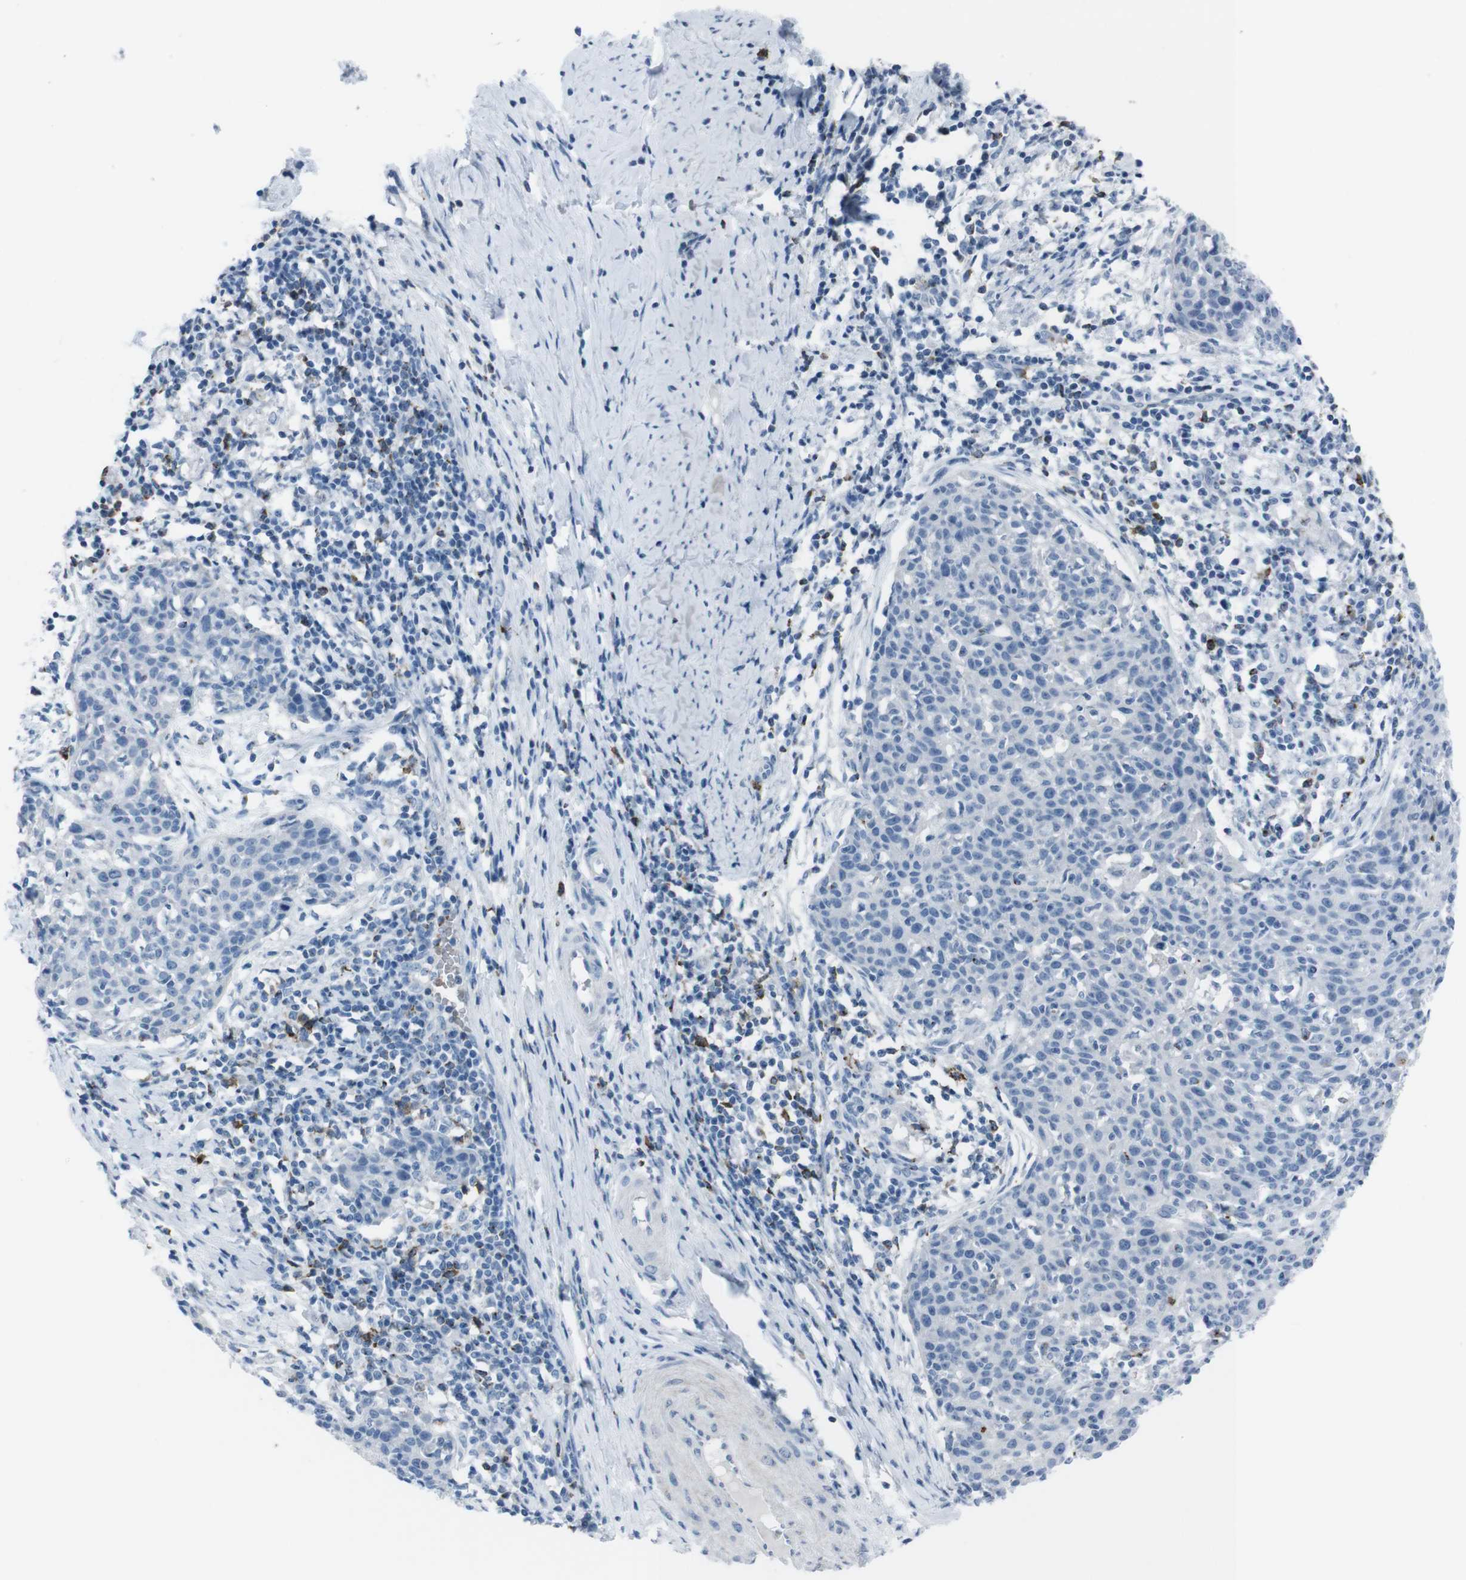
{"staining": {"intensity": "negative", "quantity": "none", "location": "none"}, "tissue": "cervical cancer", "cell_type": "Tumor cells", "image_type": "cancer", "snomed": [{"axis": "morphology", "description": "Squamous cell carcinoma, NOS"}, {"axis": "topography", "description": "Cervix"}], "caption": "Tumor cells are negative for protein expression in human cervical cancer (squamous cell carcinoma).", "gene": "ST6GAL1", "patient": {"sex": "female", "age": 38}}